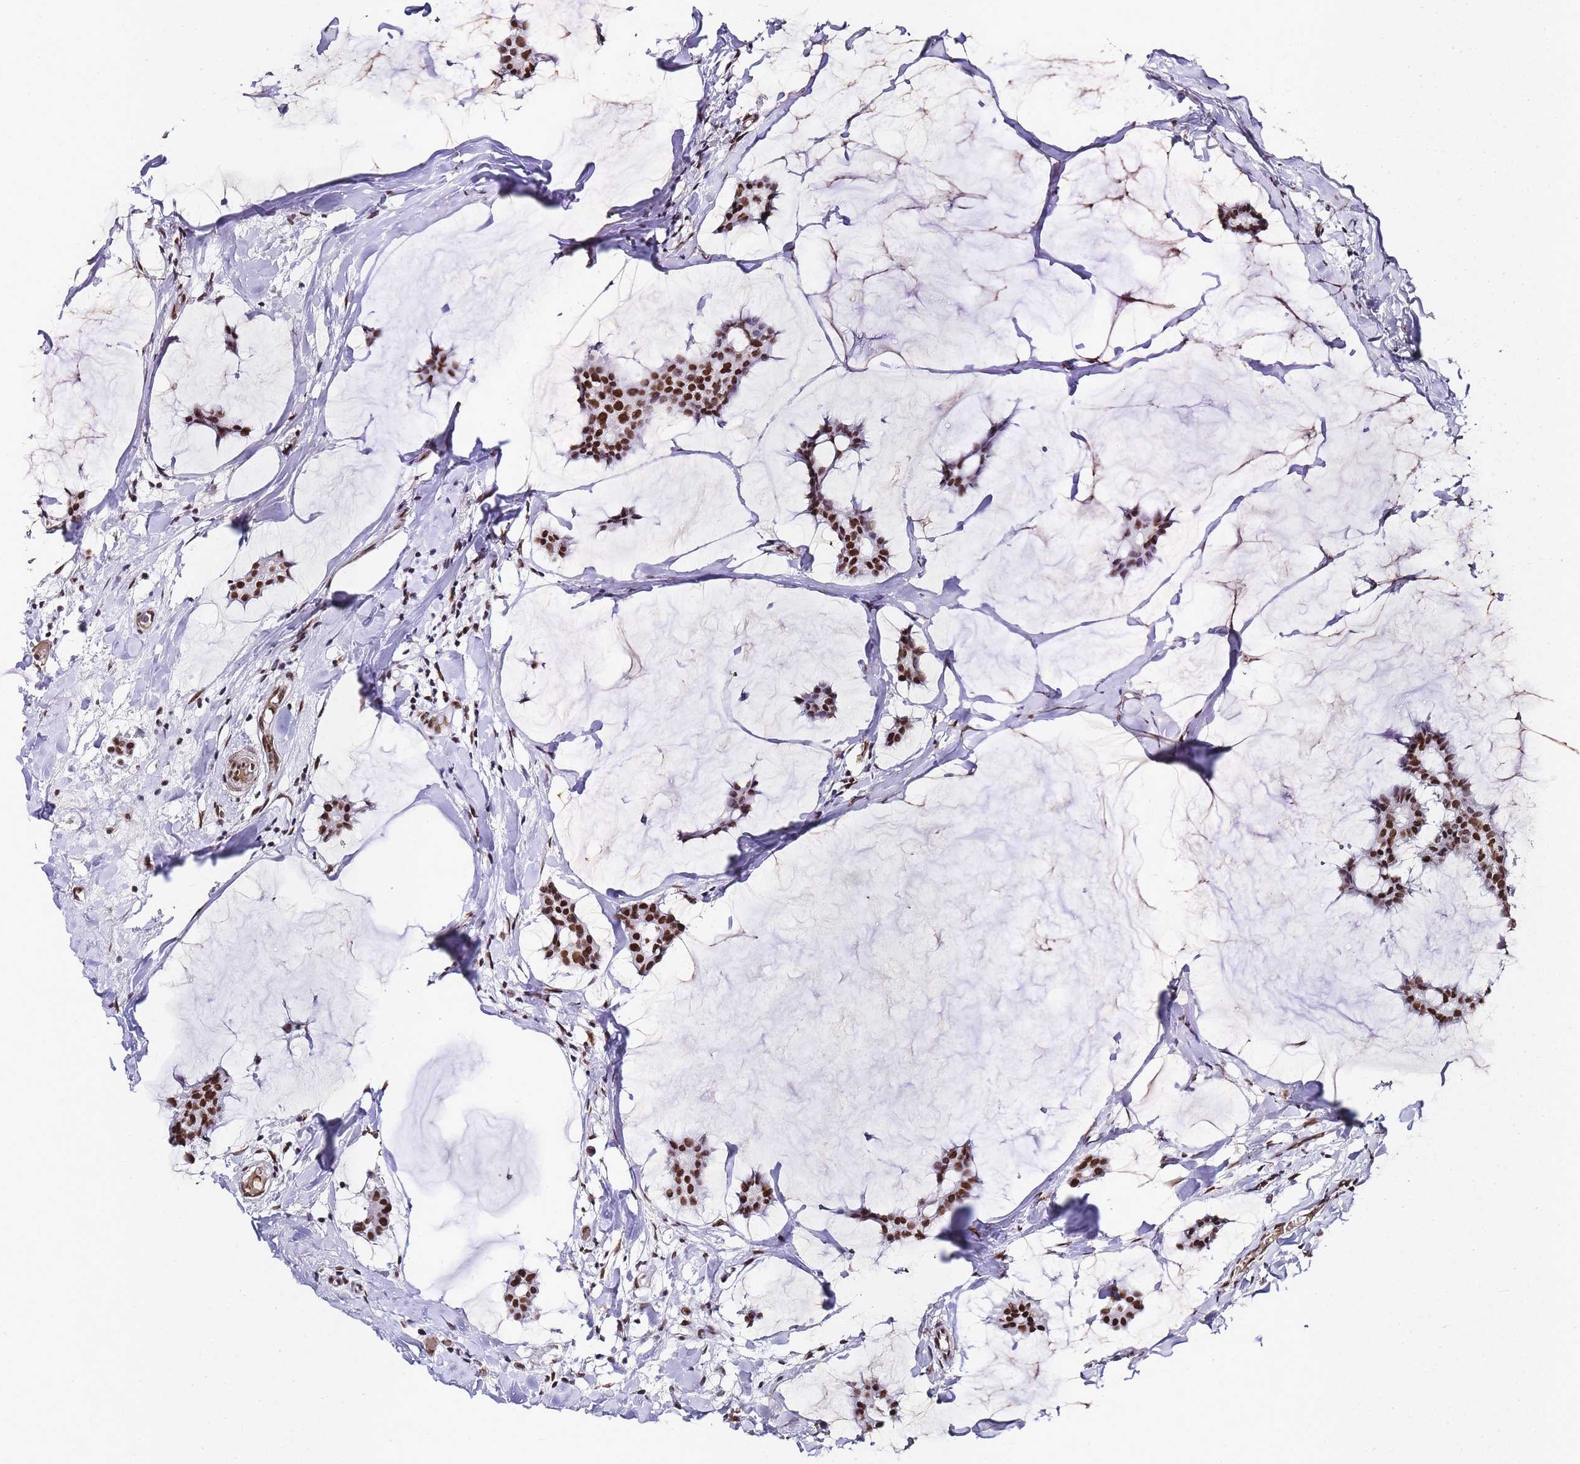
{"staining": {"intensity": "strong", "quantity": ">75%", "location": "nuclear"}, "tissue": "breast cancer", "cell_type": "Tumor cells", "image_type": "cancer", "snomed": [{"axis": "morphology", "description": "Duct carcinoma"}, {"axis": "topography", "description": "Breast"}], "caption": "Immunohistochemical staining of human breast invasive ductal carcinoma demonstrates high levels of strong nuclear staining in approximately >75% of tumor cells.", "gene": "POLR1A", "patient": {"sex": "female", "age": 93}}